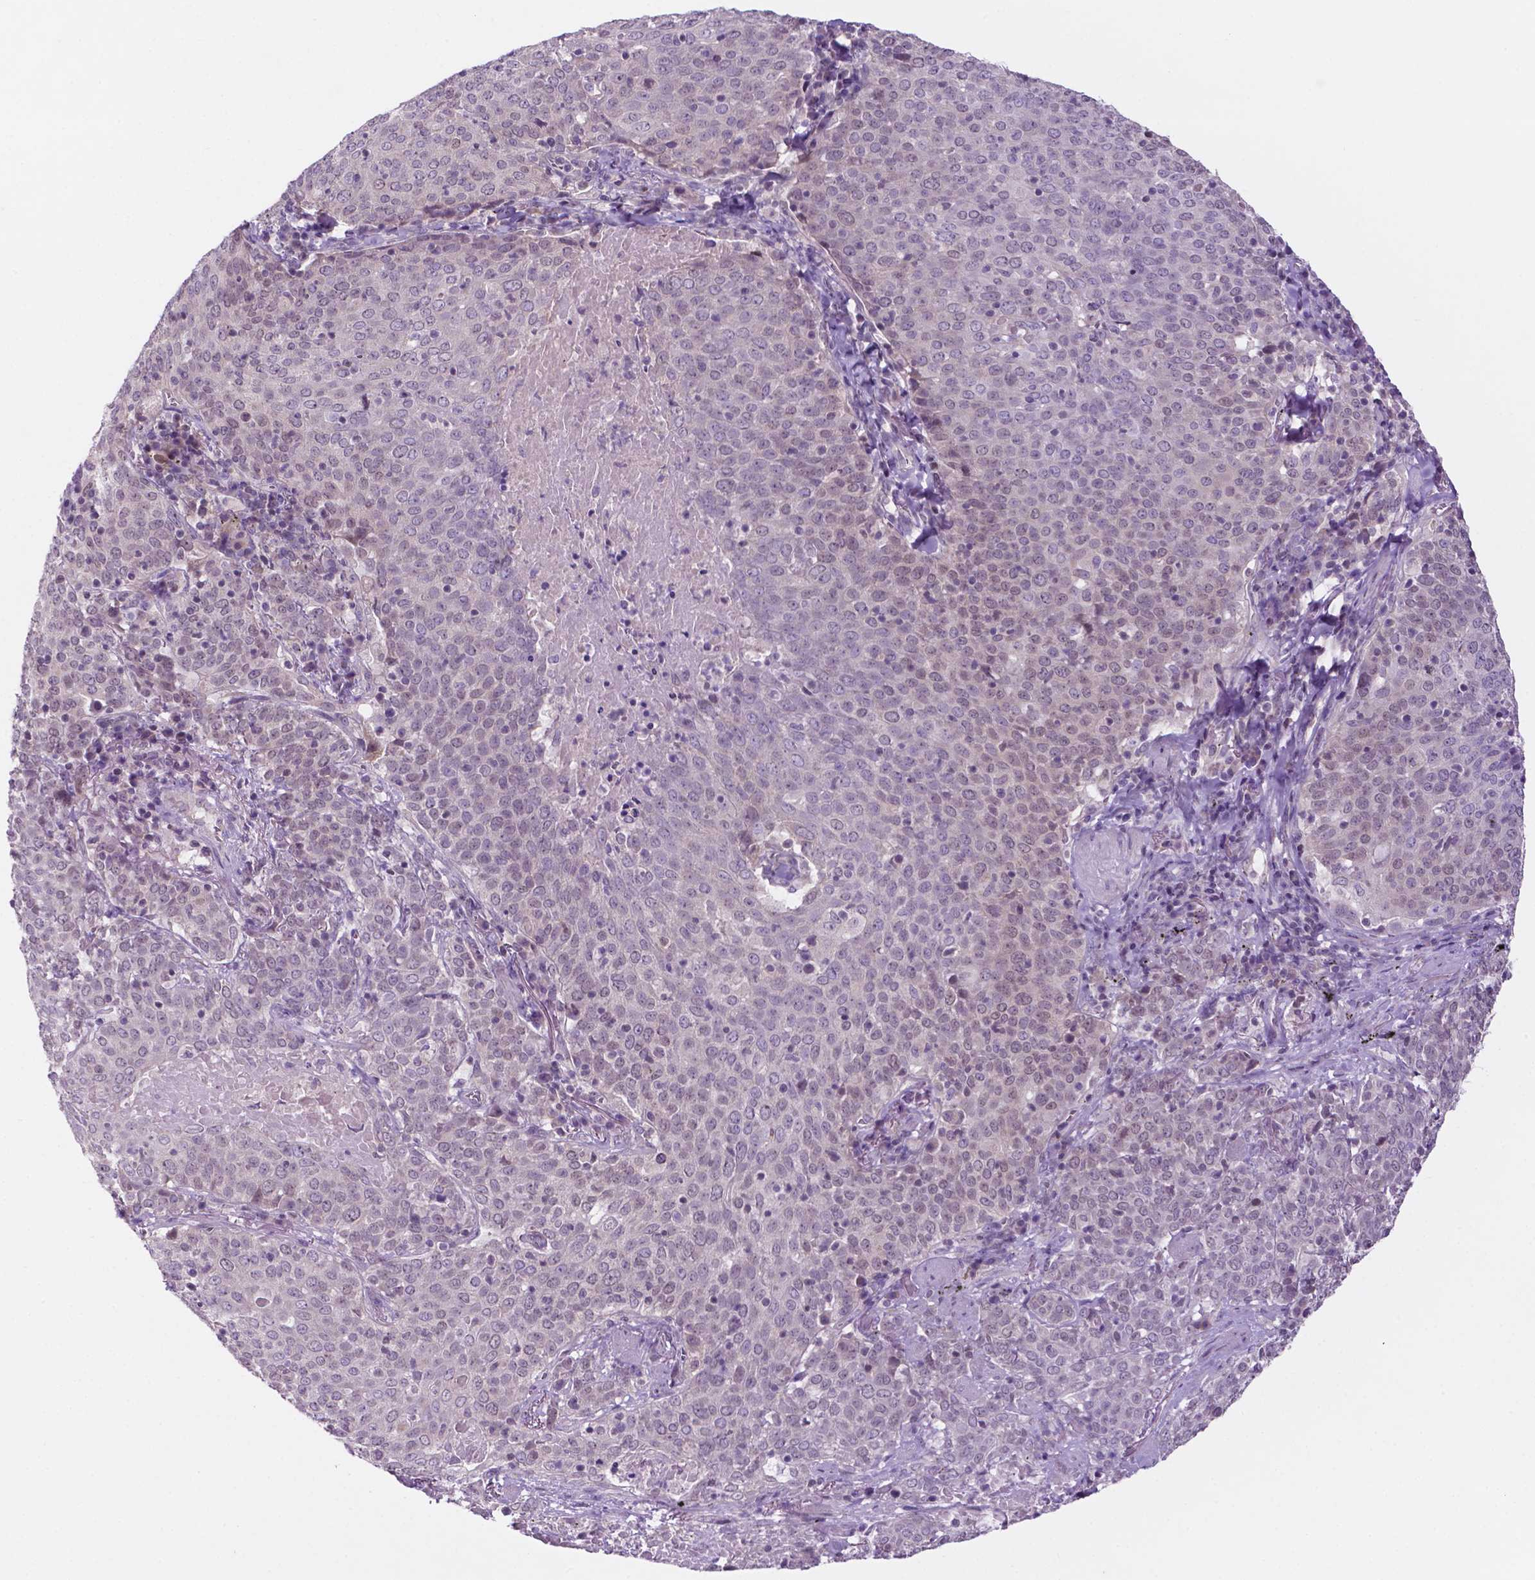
{"staining": {"intensity": "negative", "quantity": "none", "location": "none"}, "tissue": "lung cancer", "cell_type": "Tumor cells", "image_type": "cancer", "snomed": [{"axis": "morphology", "description": "Squamous cell carcinoma, NOS"}, {"axis": "topography", "description": "Lung"}], "caption": "Immunohistochemical staining of human lung cancer (squamous cell carcinoma) reveals no significant staining in tumor cells.", "gene": "FAM50B", "patient": {"sex": "male", "age": 82}}